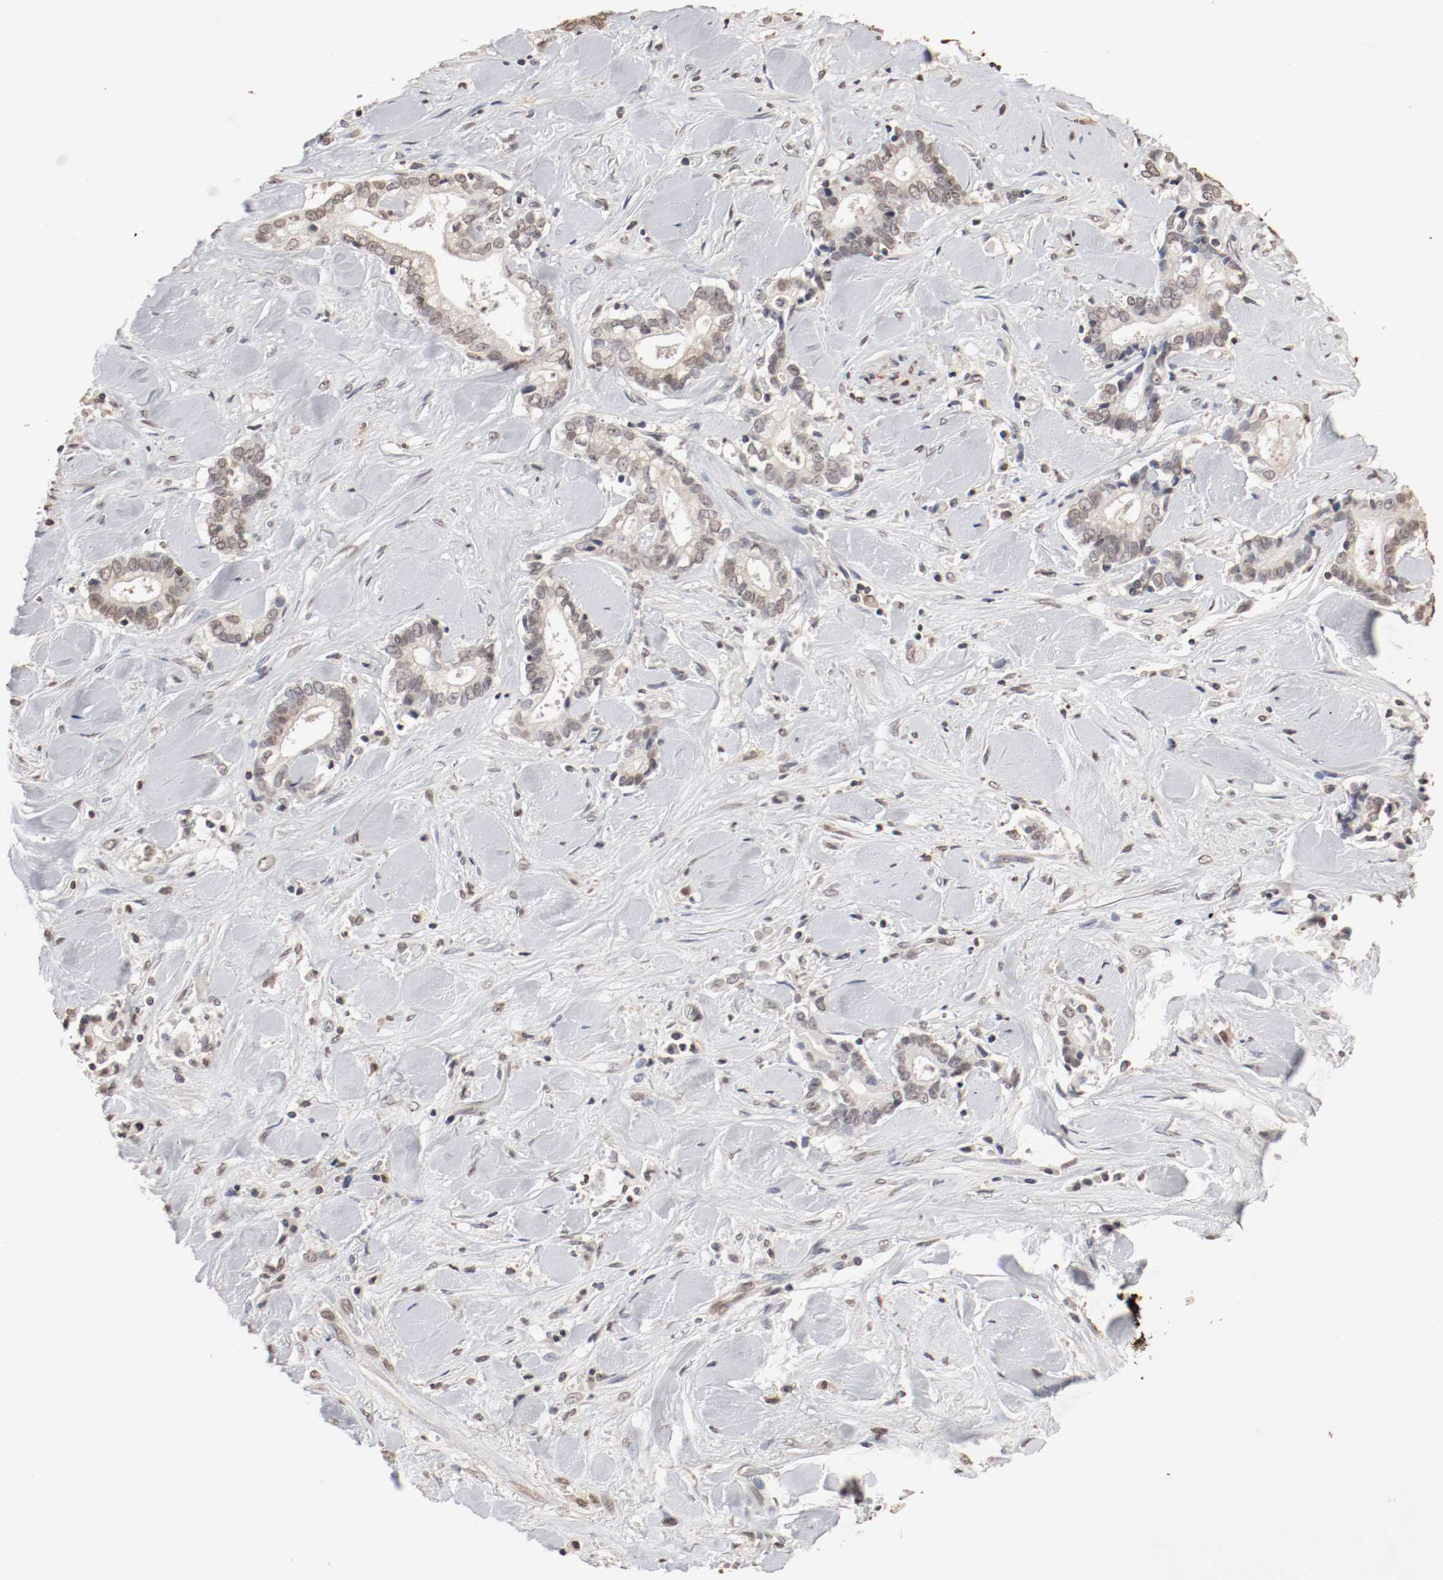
{"staining": {"intensity": "weak", "quantity": "25%-75%", "location": "cytoplasmic/membranous,nuclear"}, "tissue": "liver cancer", "cell_type": "Tumor cells", "image_type": "cancer", "snomed": [{"axis": "morphology", "description": "Cholangiocarcinoma"}, {"axis": "topography", "description": "Liver"}], "caption": "The immunohistochemical stain shows weak cytoplasmic/membranous and nuclear staining in tumor cells of liver cancer (cholangiocarcinoma) tissue.", "gene": "WASL", "patient": {"sex": "male", "age": 57}}